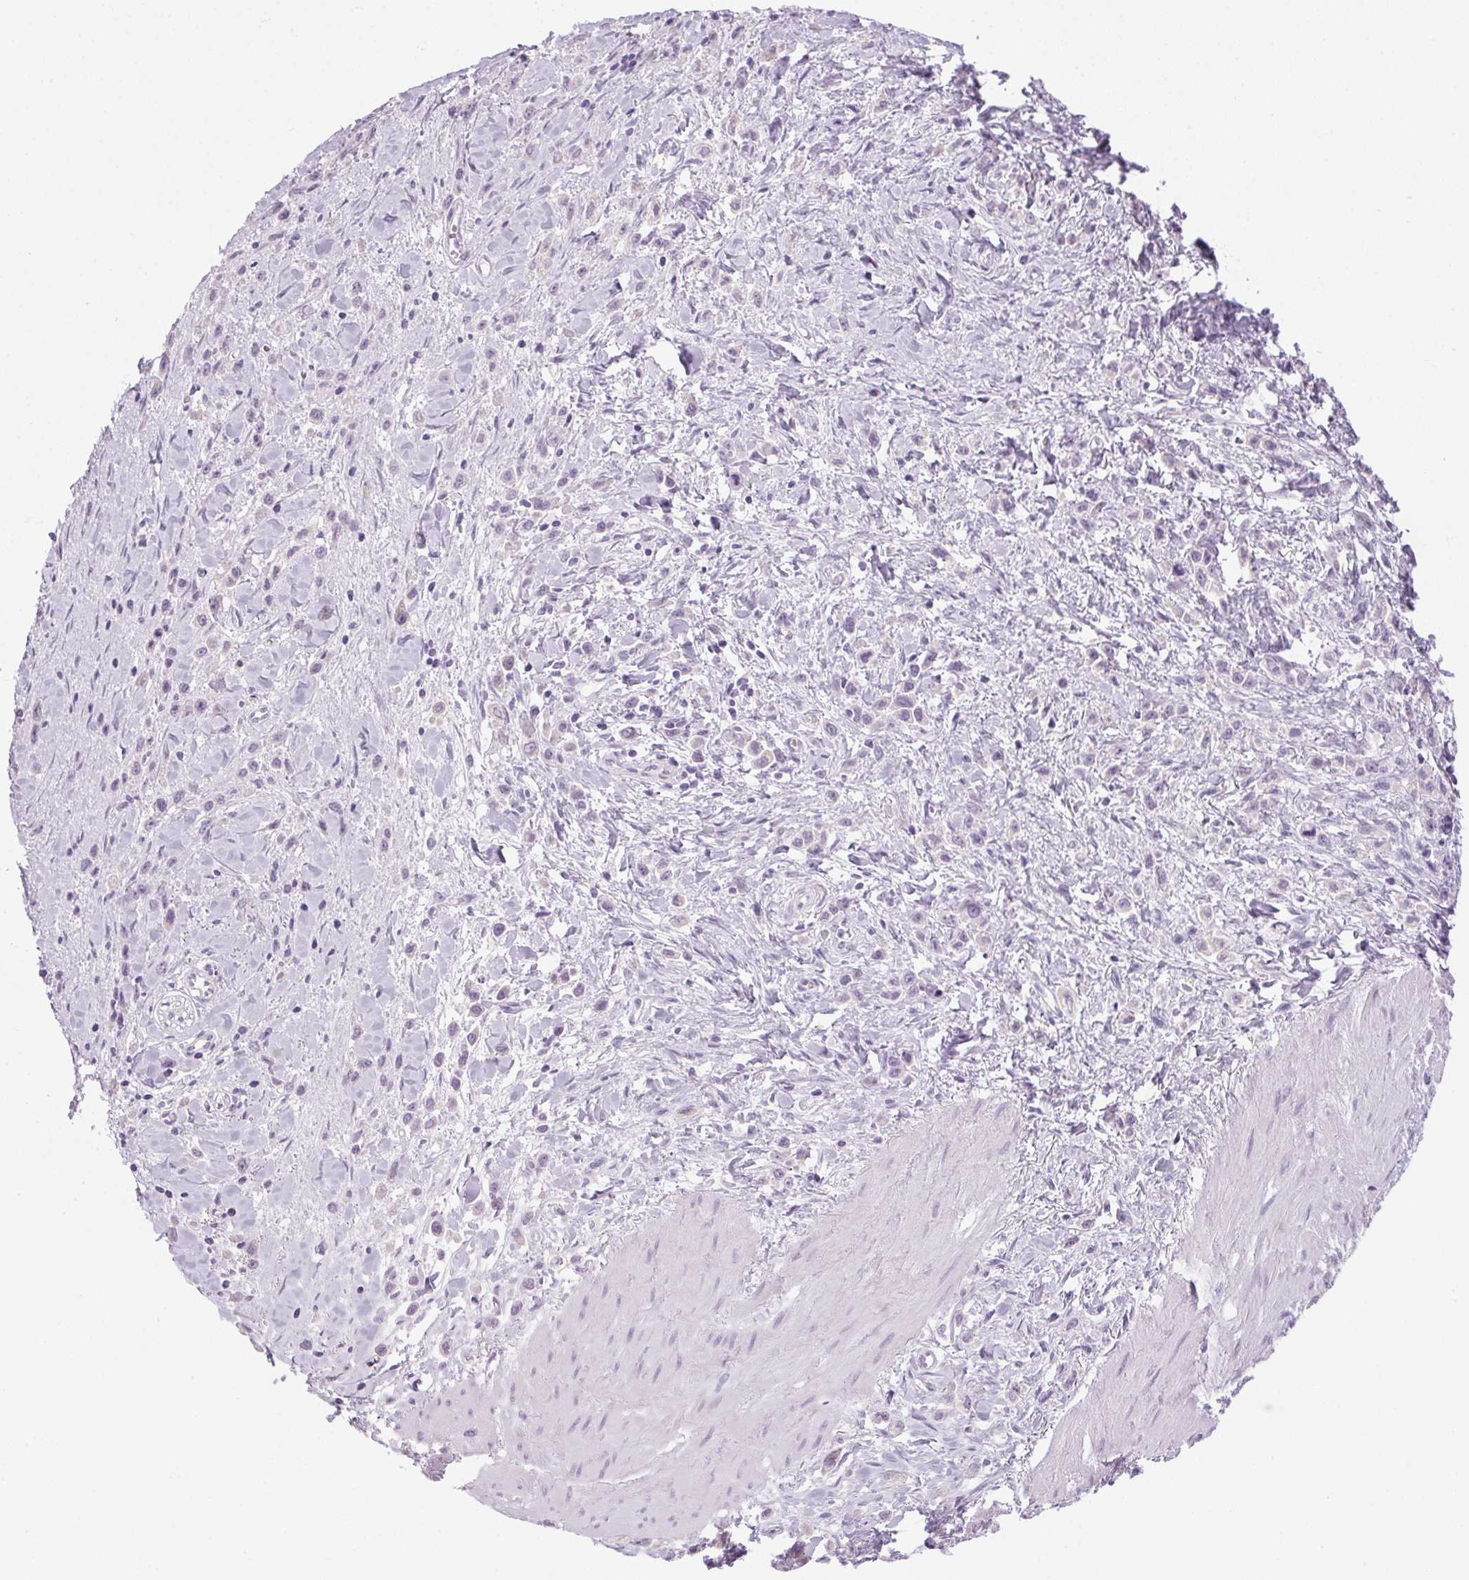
{"staining": {"intensity": "negative", "quantity": "none", "location": "none"}, "tissue": "stomach cancer", "cell_type": "Tumor cells", "image_type": "cancer", "snomed": [{"axis": "morphology", "description": "Adenocarcinoma, NOS"}, {"axis": "topography", "description": "Stomach"}], "caption": "Immunohistochemistry (IHC) of adenocarcinoma (stomach) shows no positivity in tumor cells. (Brightfield microscopy of DAB (3,3'-diaminobenzidine) immunohistochemistry (IHC) at high magnification).", "gene": "POPDC2", "patient": {"sex": "male", "age": 47}}